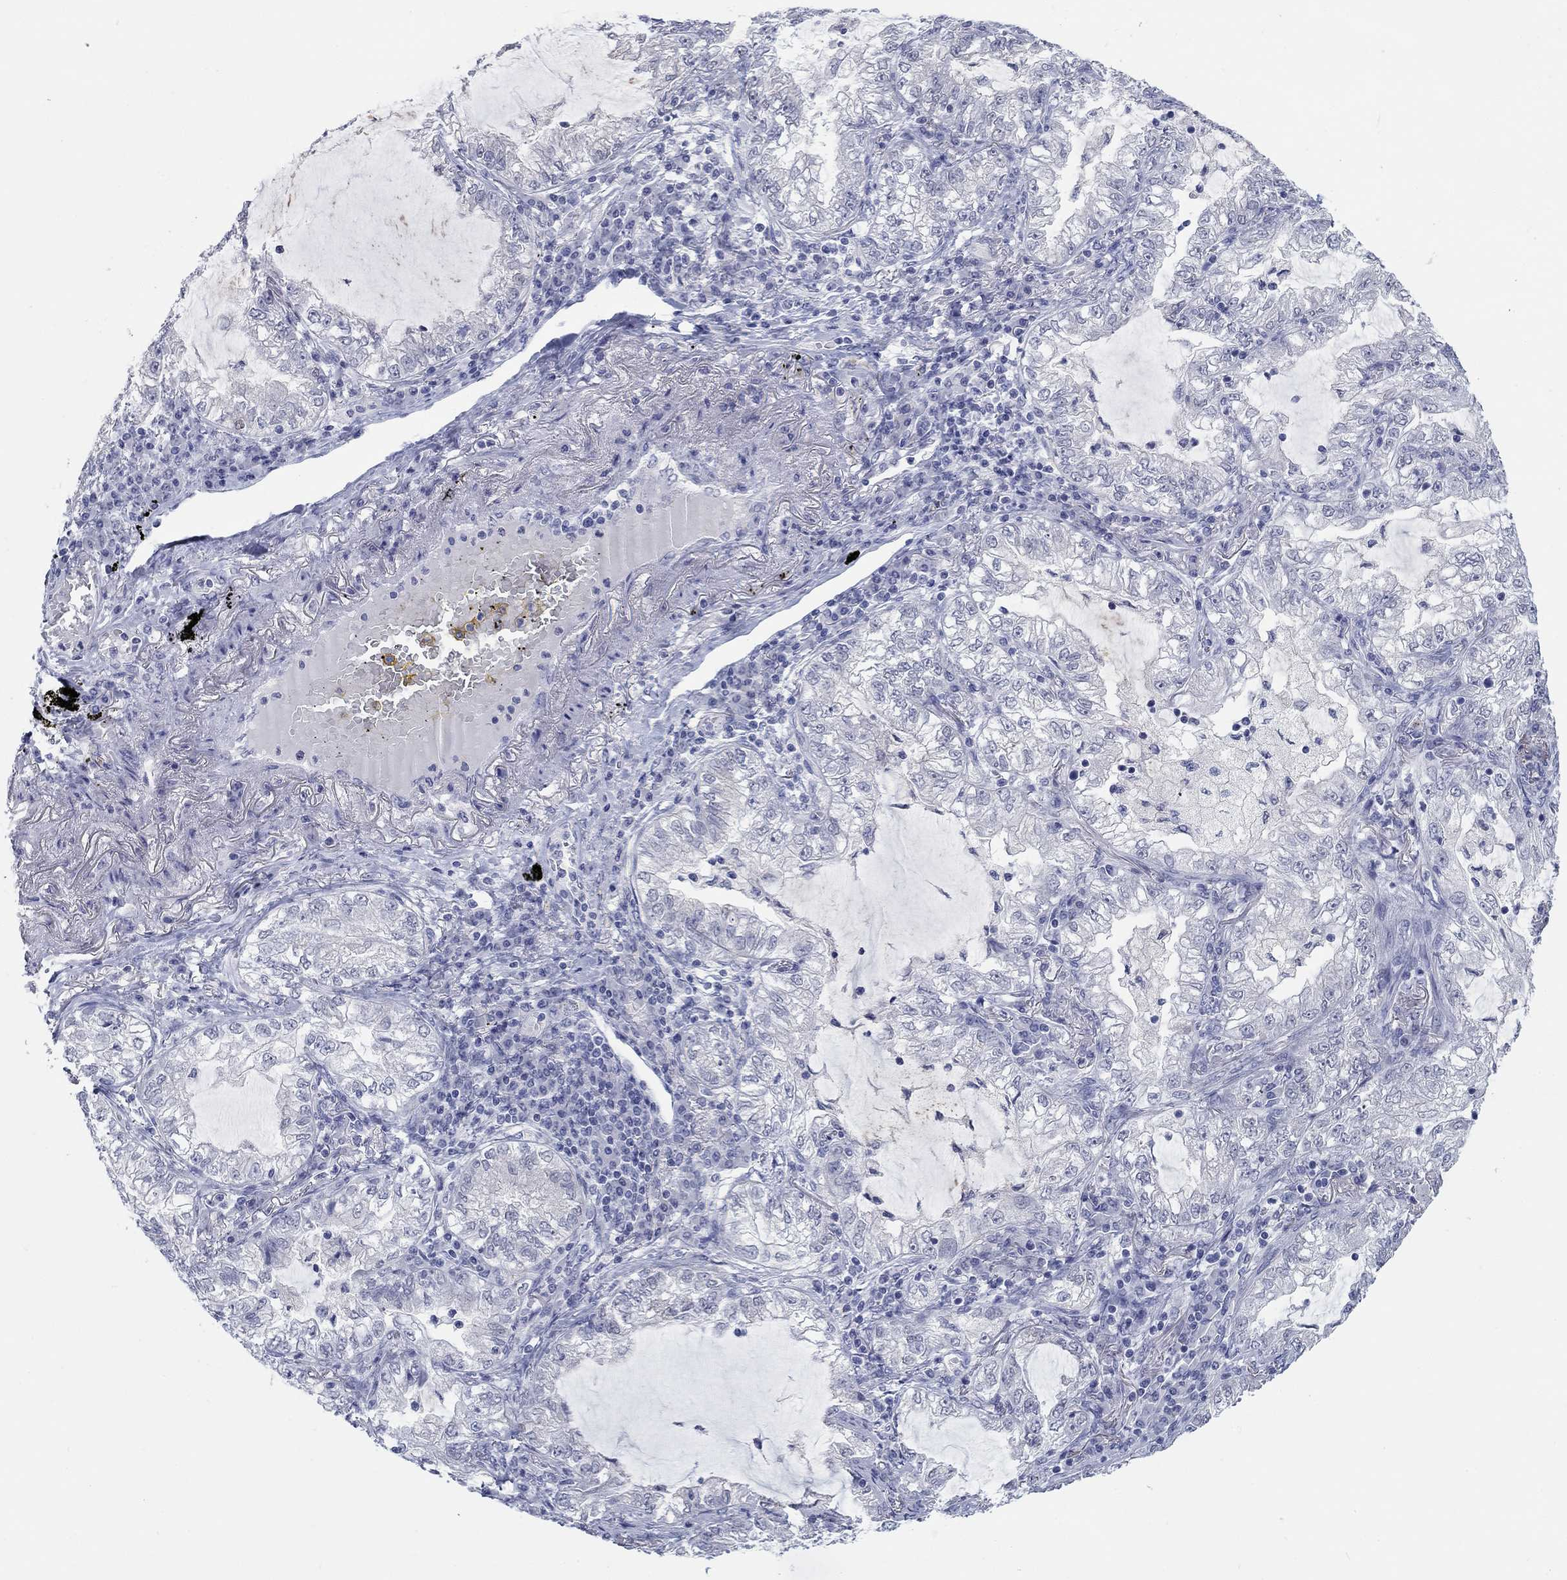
{"staining": {"intensity": "negative", "quantity": "none", "location": "none"}, "tissue": "lung cancer", "cell_type": "Tumor cells", "image_type": "cancer", "snomed": [{"axis": "morphology", "description": "Adenocarcinoma, NOS"}, {"axis": "topography", "description": "Lung"}], "caption": "Protein analysis of adenocarcinoma (lung) exhibits no significant staining in tumor cells.", "gene": "ATP6V1G2", "patient": {"sex": "female", "age": 73}}